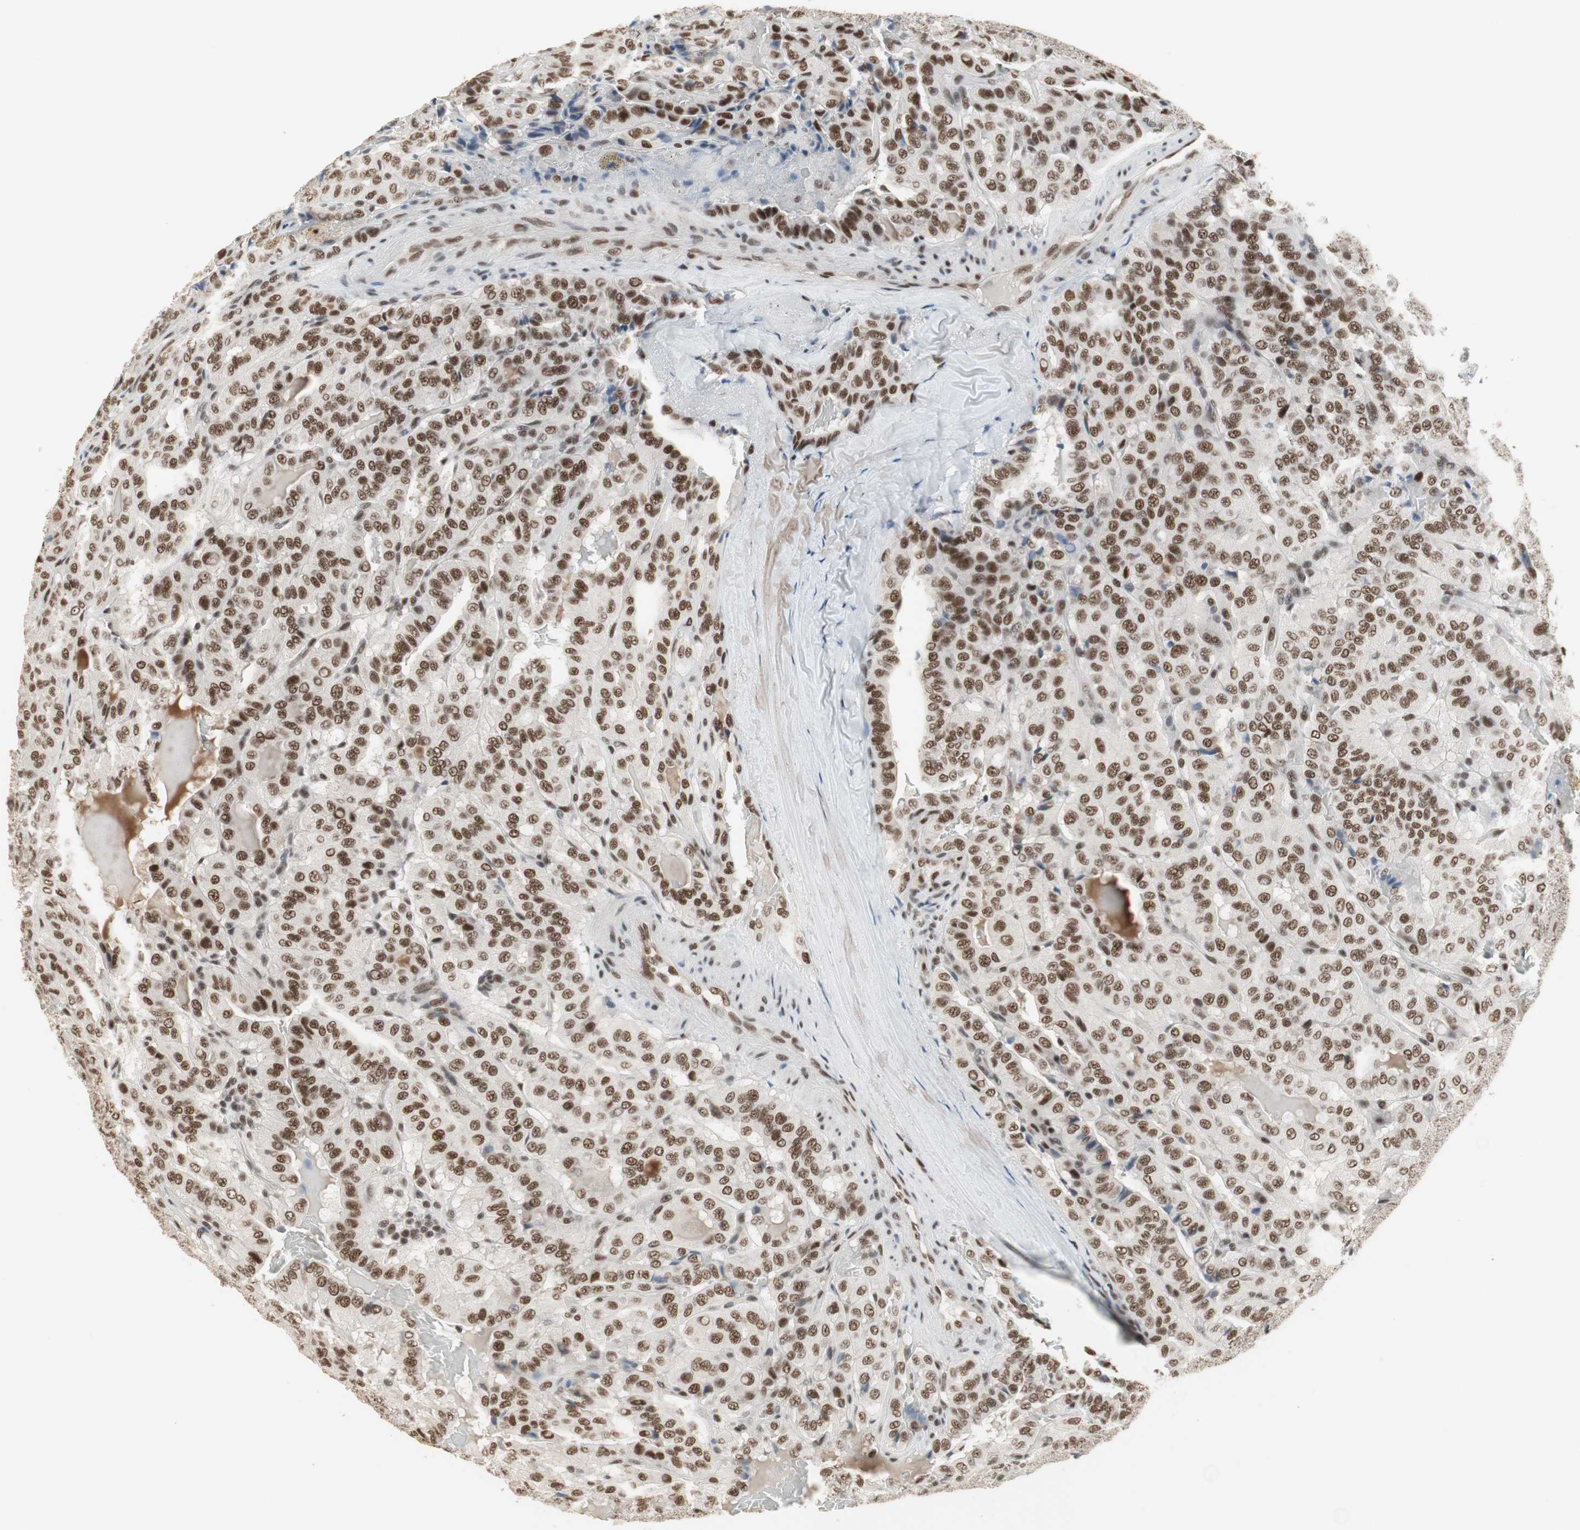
{"staining": {"intensity": "strong", "quantity": ">75%", "location": "nuclear"}, "tissue": "thyroid cancer", "cell_type": "Tumor cells", "image_type": "cancer", "snomed": [{"axis": "morphology", "description": "Papillary adenocarcinoma, NOS"}, {"axis": "topography", "description": "Thyroid gland"}], "caption": "Thyroid cancer (papillary adenocarcinoma) stained for a protein displays strong nuclear positivity in tumor cells.", "gene": "RTF1", "patient": {"sex": "male", "age": 77}}